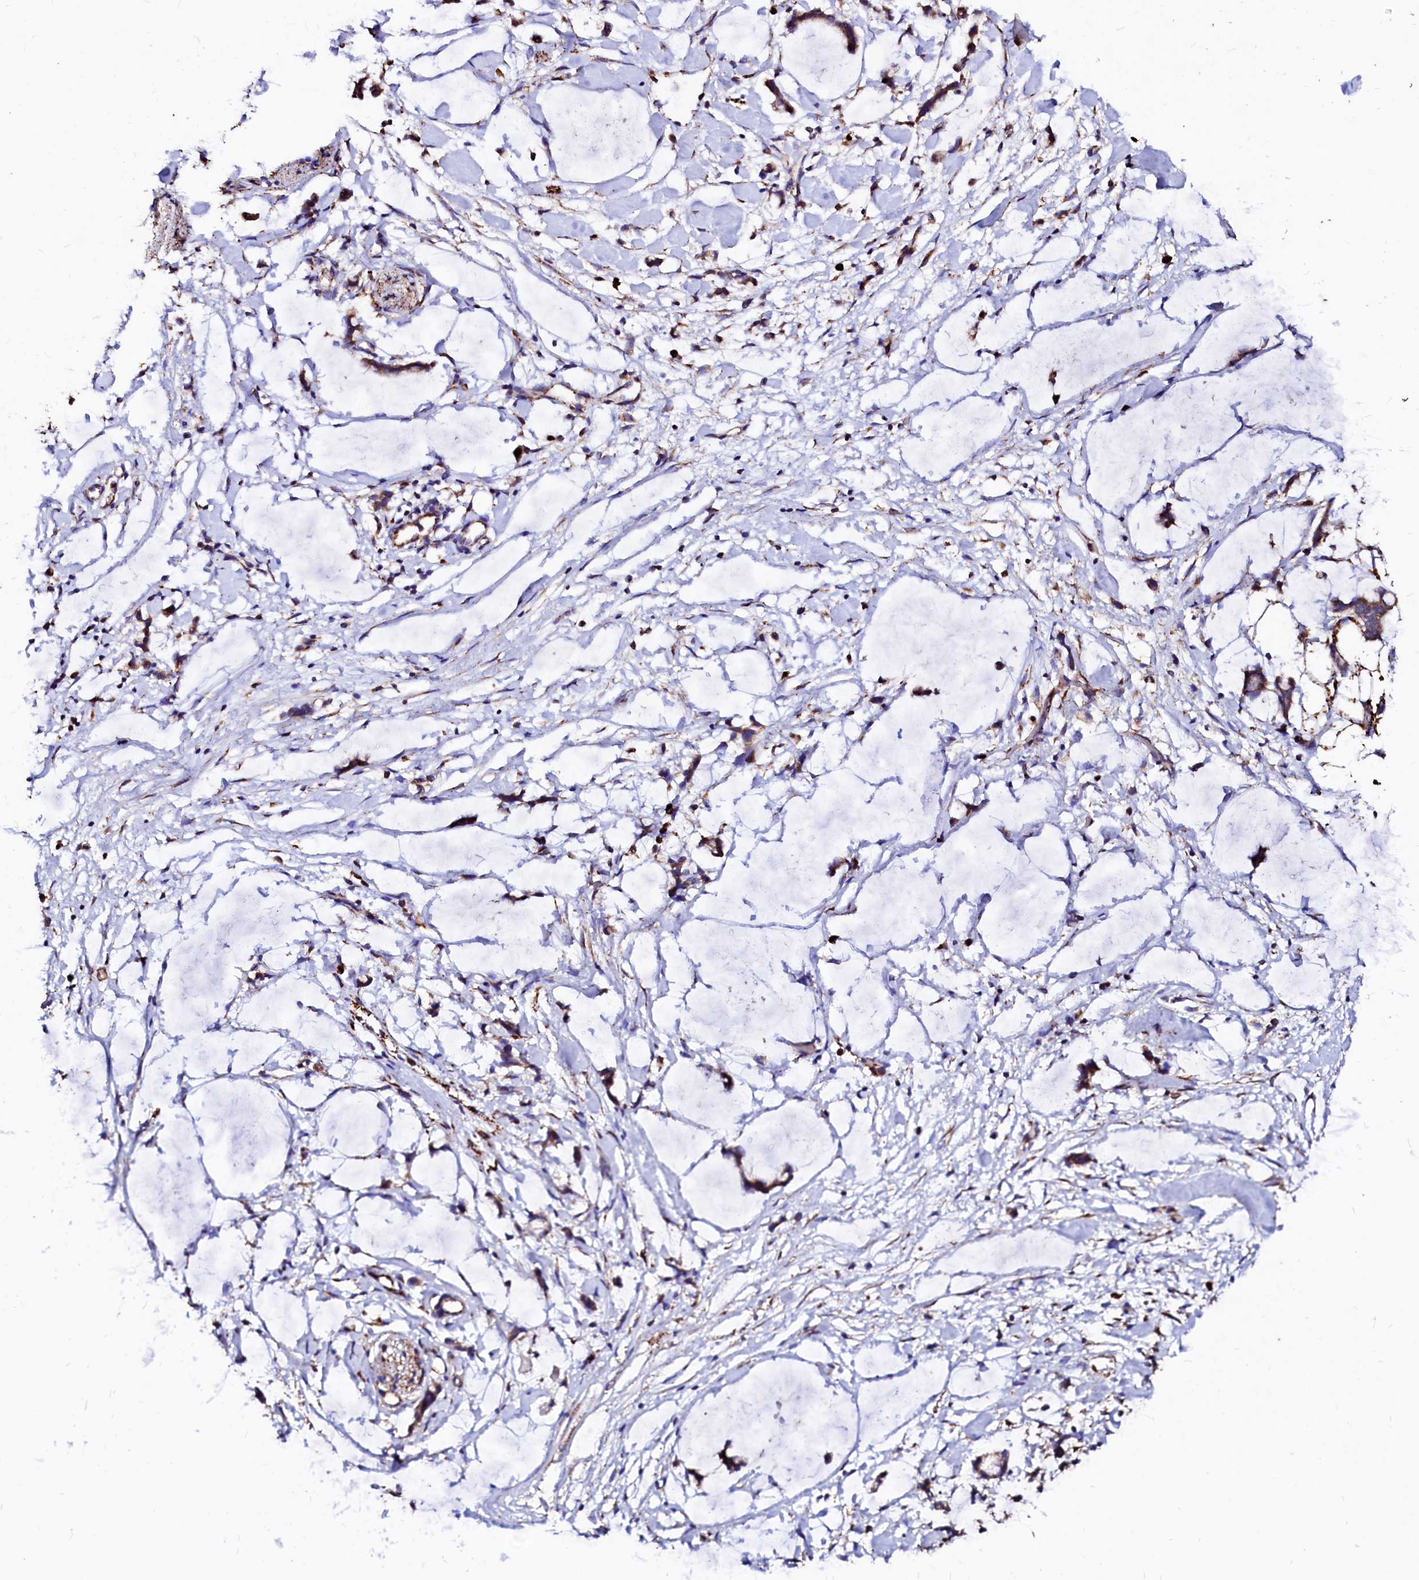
{"staining": {"intensity": "strong", "quantity": ">75%", "location": "cytoplasmic/membranous"}, "tissue": "adipose tissue", "cell_type": "Adipocytes", "image_type": "normal", "snomed": [{"axis": "morphology", "description": "Normal tissue, NOS"}, {"axis": "morphology", "description": "Adenocarcinoma, NOS"}, {"axis": "topography", "description": "Colon"}, {"axis": "topography", "description": "Peripheral nerve tissue"}], "caption": "Adipose tissue was stained to show a protein in brown. There is high levels of strong cytoplasmic/membranous staining in approximately >75% of adipocytes. (Brightfield microscopy of DAB IHC at high magnification).", "gene": "MAOB", "patient": {"sex": "male", "age": 14}}